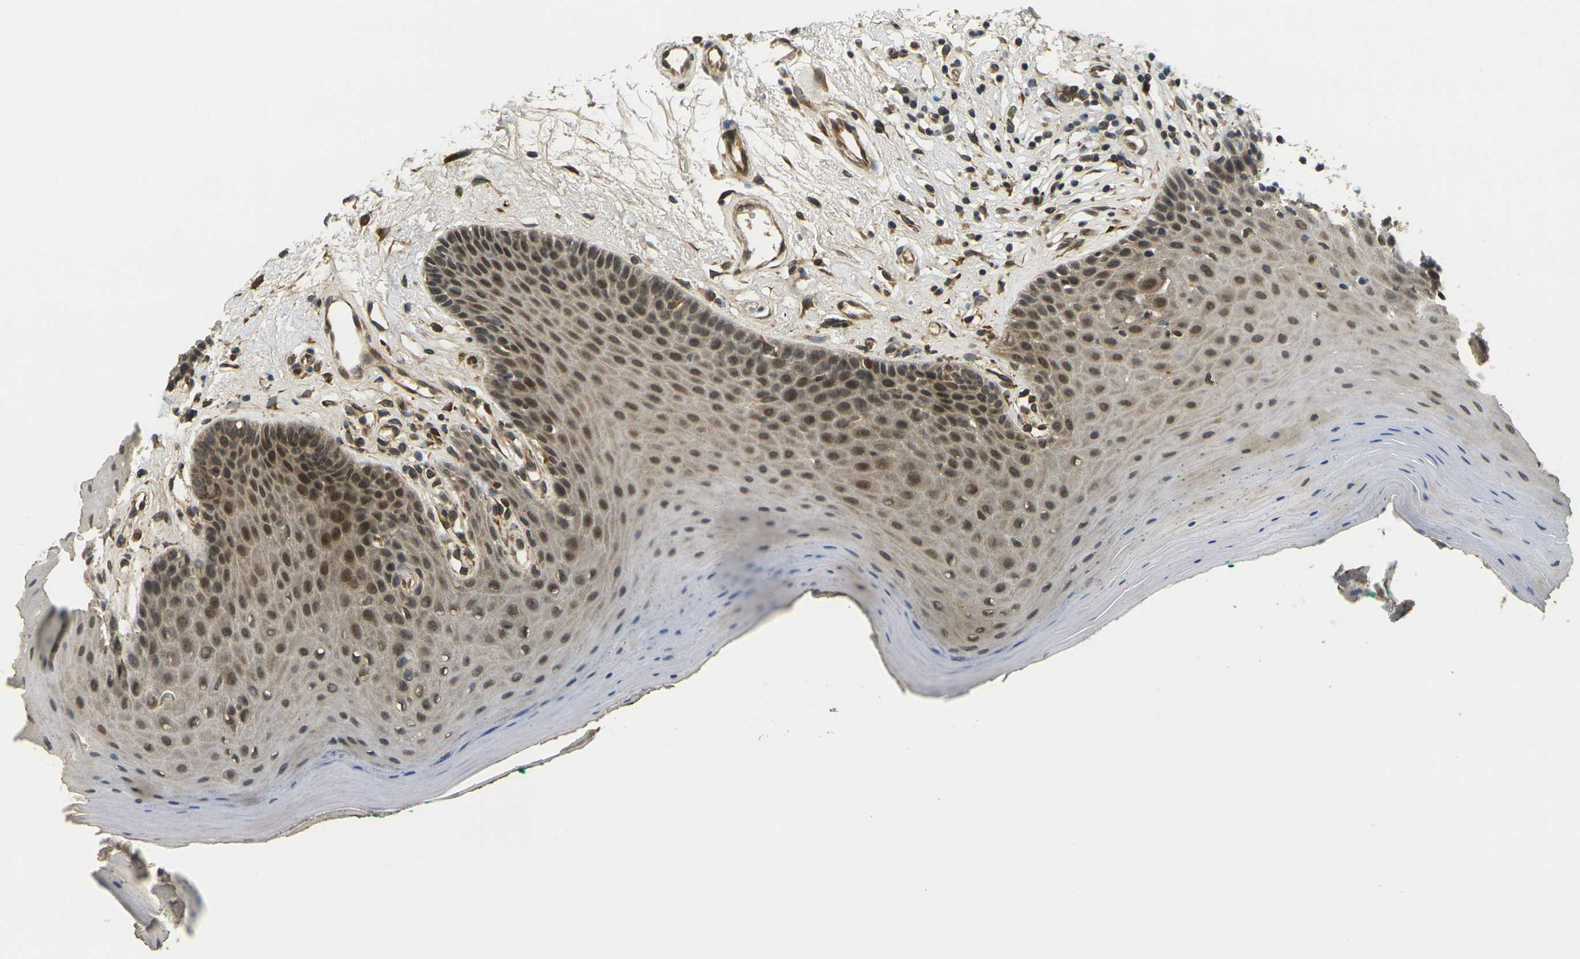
{"staining": {"intensity": "moderate", "quantity": ">75%", "location": "cytoplasmic/membranous,nuclear"}, "tissue": "oral mucosa", "cell_type": "Squamous epithelial cells", "image_type": "normal", "snomed": [{"axis": "morphology", "description": "Normal tissue, NOS"}, {"axis": "topography", "description": "Skeletal muscle"}, {"axis": "topography", "description": "Oral tissue"}], "caption": "Immunohistochemical staining of benign oral mucosa exhibits >75% levels of moderate cytoplasmic/membranous,nuclear protein staining in approximately >75% of squamous epithelial cells. The staining is performed using DAB (3,3'-diaminobenzidine) brown chromogen to label protein expression. The nuclei are counter-stained blue using hematoxylin.", "gene": "FUT11", "patient": {"sex": "male", "age": 58}}